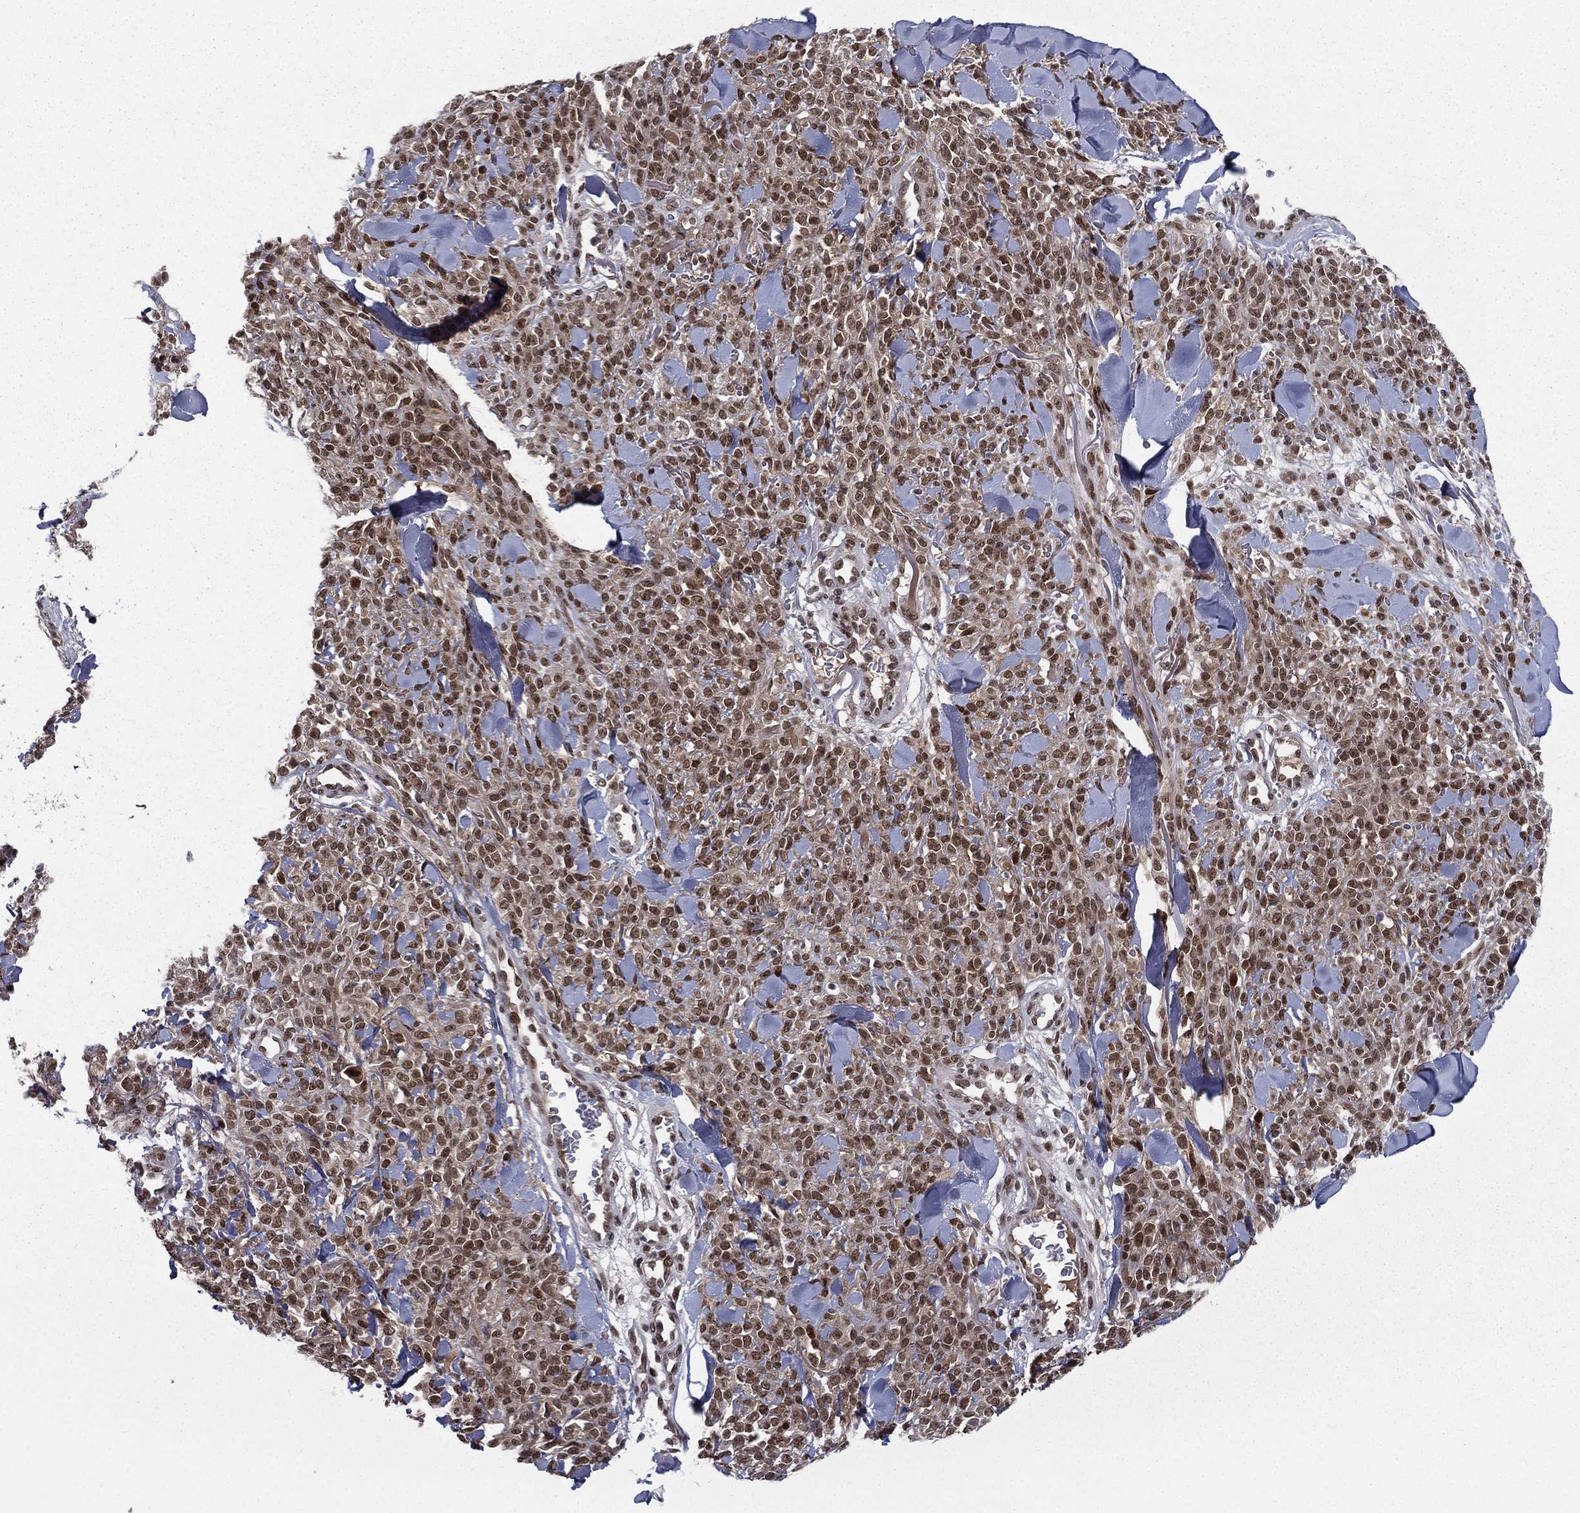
{"staining": {"intensity": "strong", "quantity": ">75%", "location": "nuclear"}, "tissue": "melanoma", "cell_type": "Tumor cells", "image_type": "cancer", "snomed": [{"axis": "morphology", "description": "Malignant melanoma, NOS"}, {"axis": "topography", "description": "Skin"}, {"axis": "topography", "description": "Skin of trunk"}], "caption": "Strong nuclear staining is identified in about >75% of tumor cells in melanoma.", "gene": "RTF1", "patient": {"sex": "male", "age": 74}}